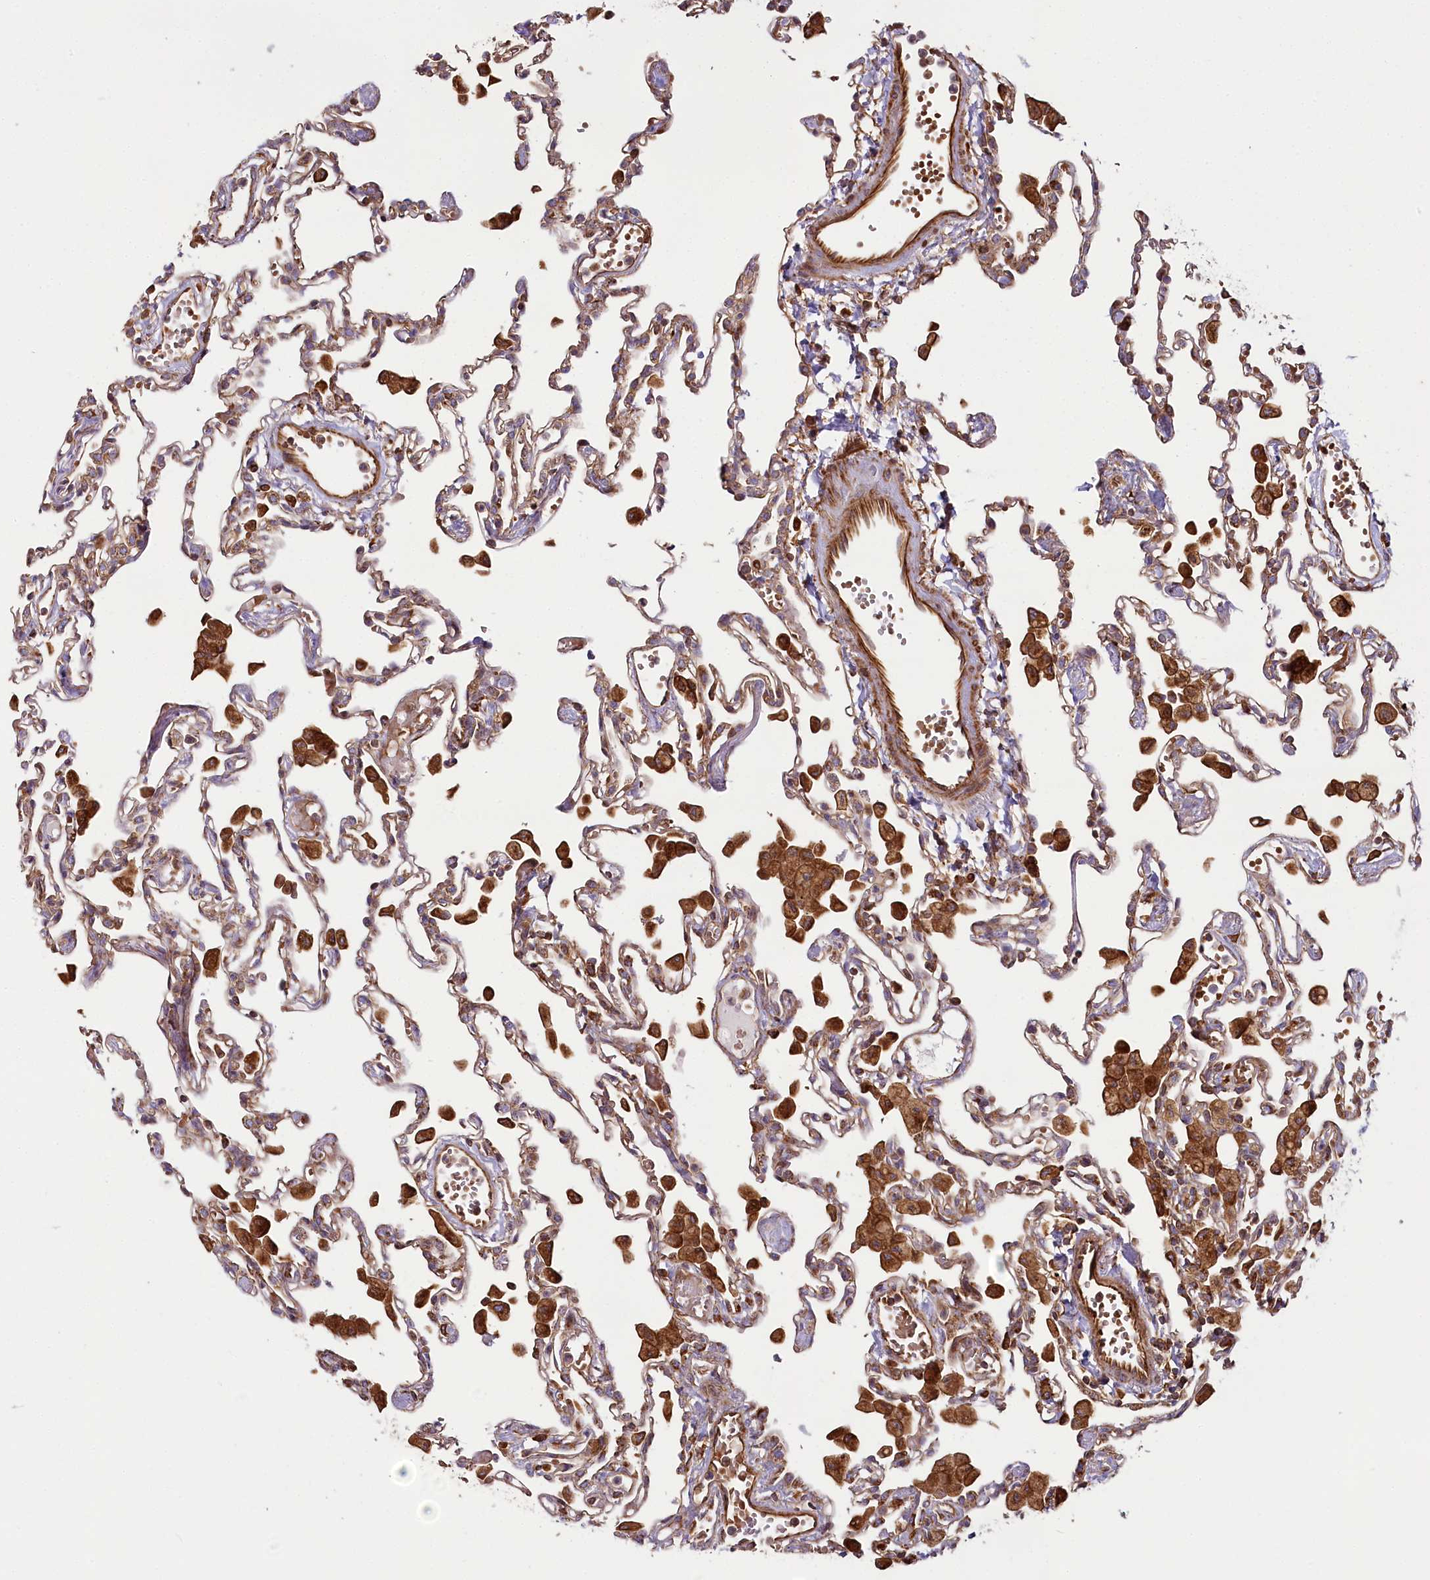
{"staining": {"intensity": "weak", "quantity": "25%-75%", "location": "cytoplasmic/membranous"}, "tissue": "lung", "cell_type": "Alveolar cells", "image_type": "normal", "snomed": [{"axis": "morphology", "description": "Normal tissue, NOS"}, {"axis": "topography", "description": "Bronchus"}, {"axis": "topography", "description": "Lung"}], "caption": "IHC (DAB (3,3'-diaminobenzidine)) staining of unremarkable human lung reveals weak cytoplasmic/membranous protein expression in about 25%-75% of alveolar cells.", "gene": "THUMPD3", "patient": {"sex": "female", "age": 49}}